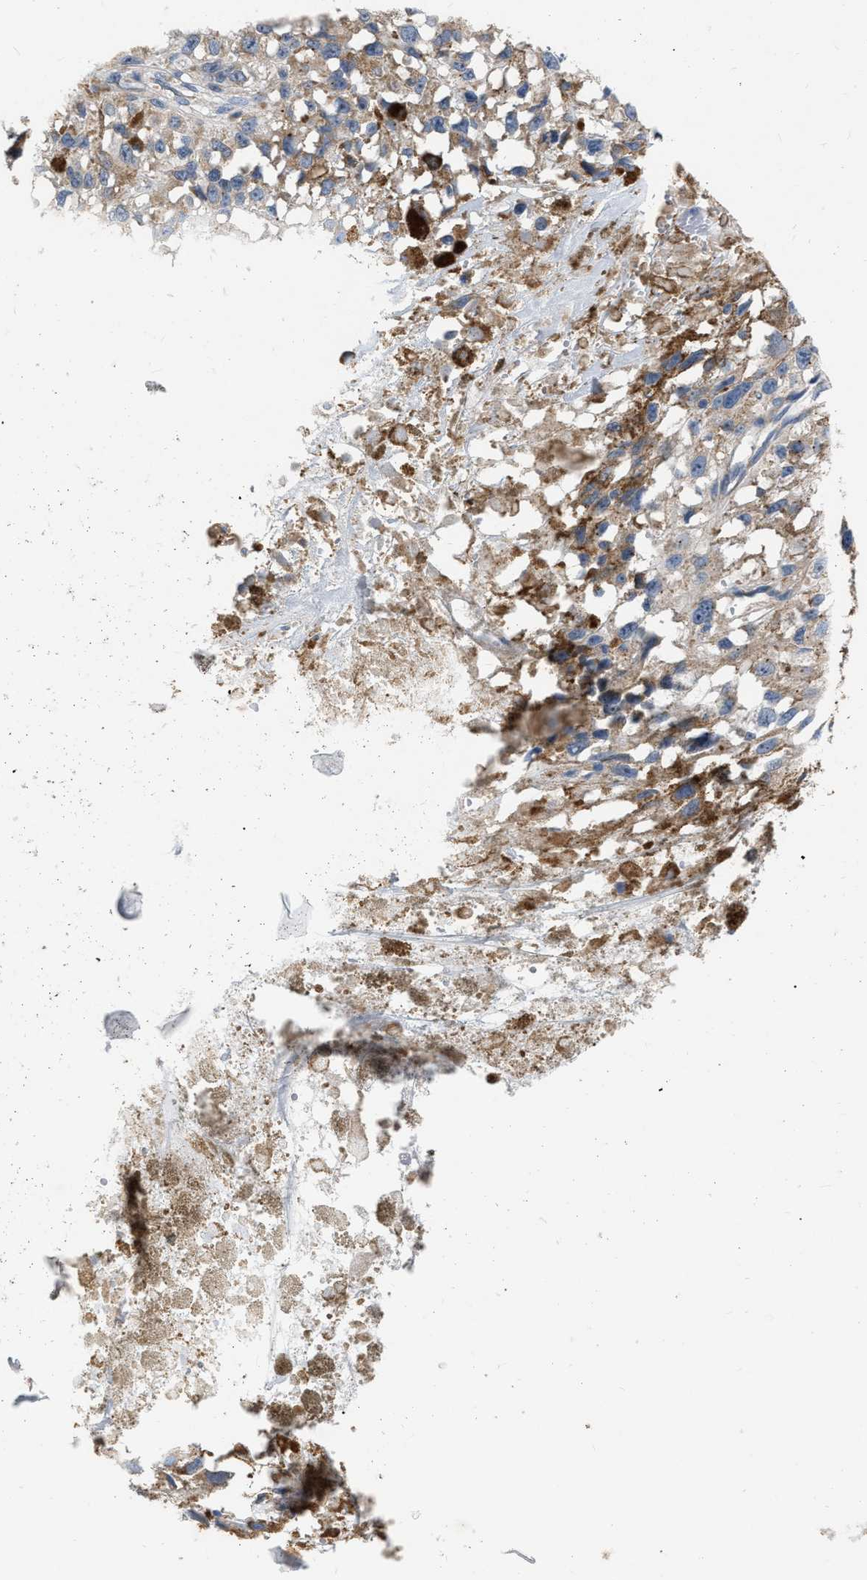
{"staining": {"intensity": "negative", "quantity": "none", "location": "none"}, "tissue": "melanoma", "cell_type": "Tumor cells", "image_type": "cancer", "snomed": [{"axis": "morphology", "description": "Malignant melanoma, Metastatic site"}, {"axis": "topography", "description": "Lymph node"}], "caption": "The histopathology image reveals no significant staining in tumor cells of melanoma.", "gene": "DDX56", "patient": {"sex": "male", "age": 59}}